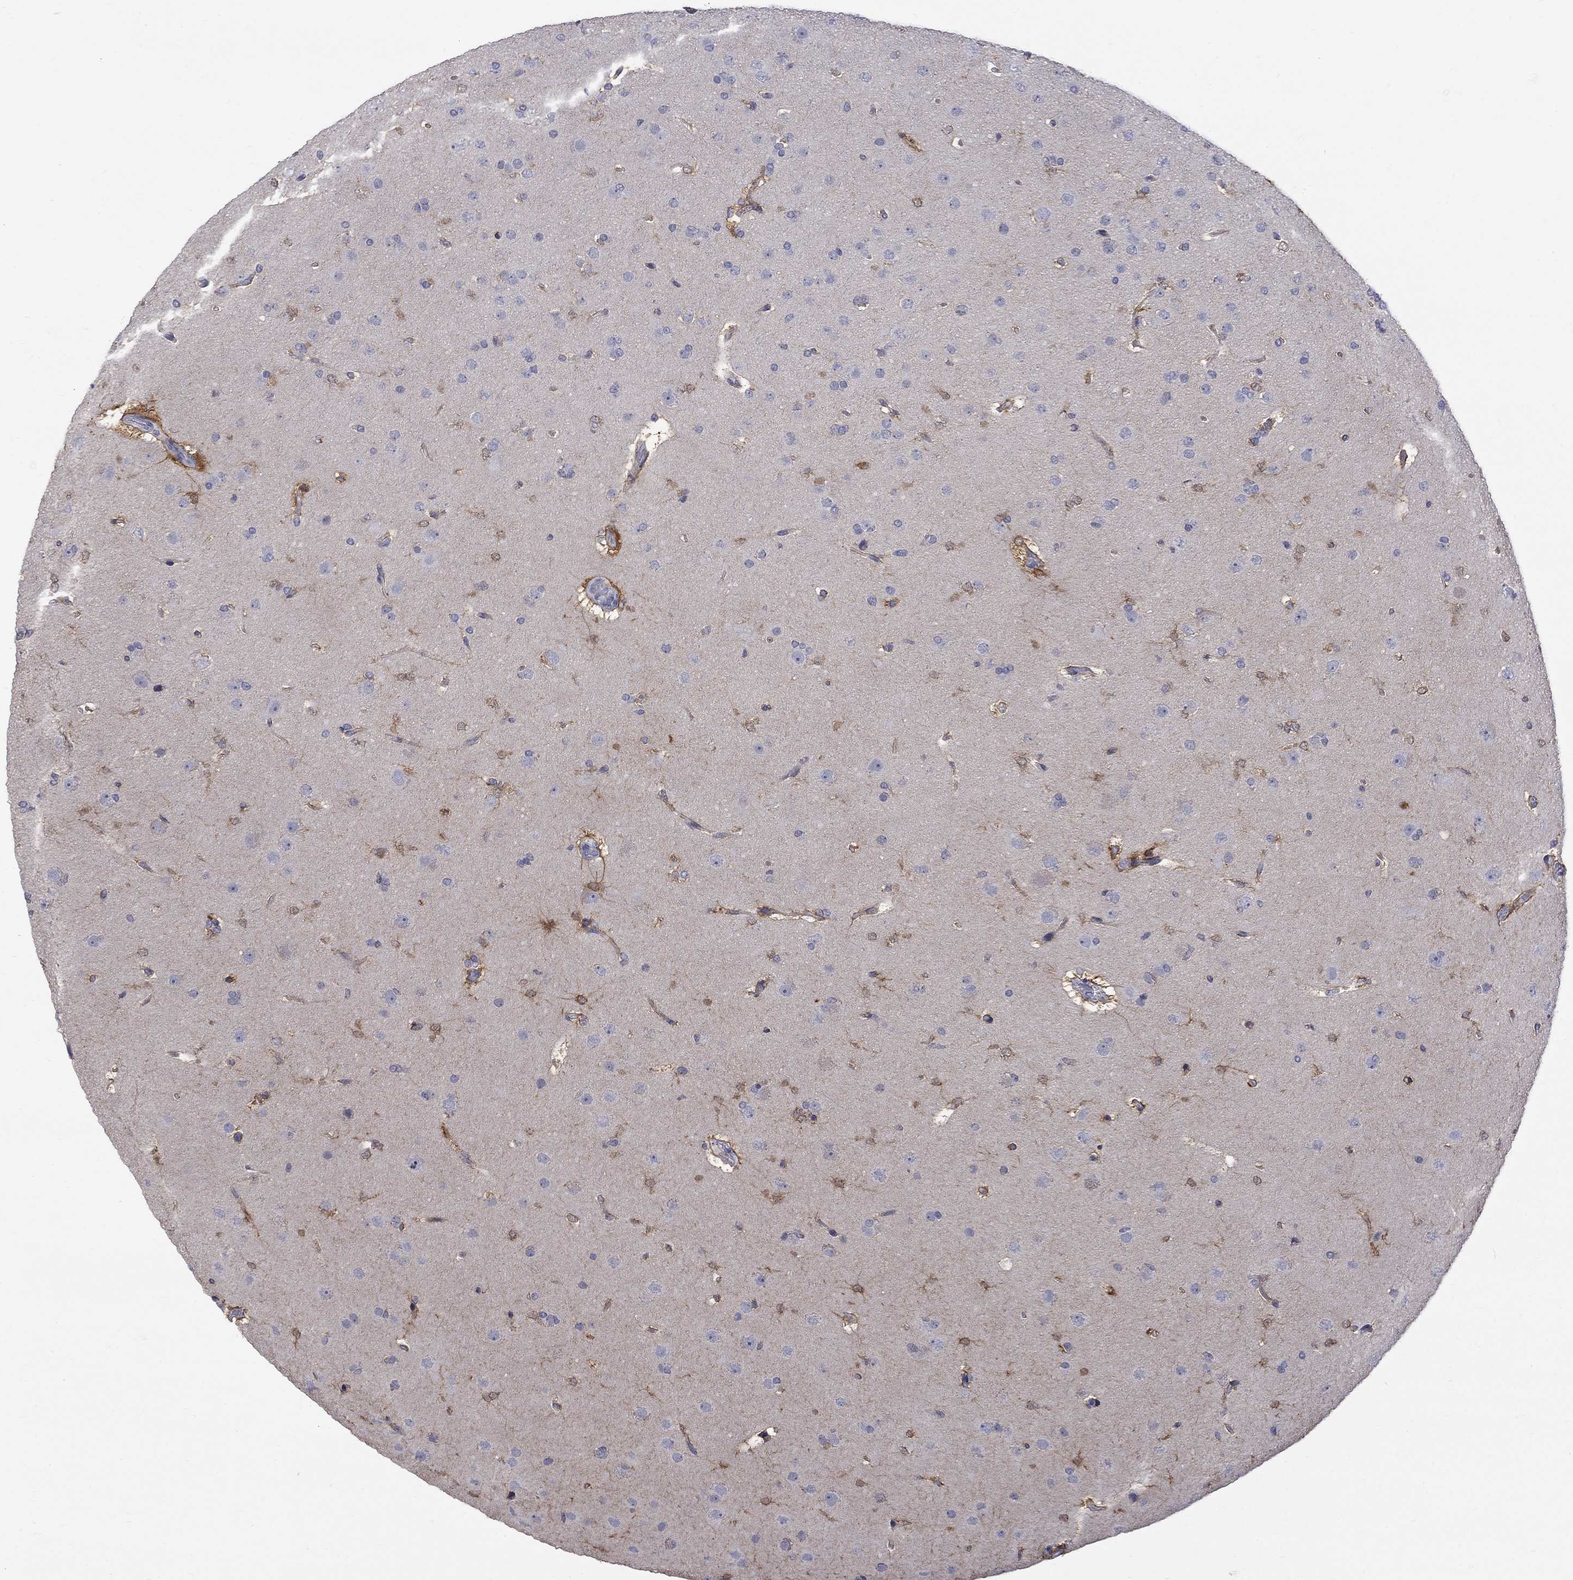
{"staining": {"intensity": "negative", "quantity": "none", "location": "none"}, "tissue": "glioma", "cell_type": "Tumor cells", "image_type": "cancer", "snomed": [{"axis": "morphology", "description": "Glioma, malignant, NOS"}, {"axis": "topography", "description": "Cerebral cortex"}], "caption": "Immunohistochemistry histopathology image of human glioma stained for a protein (brown), which demonstrates no expression in tumor cells.", "gene": "HKDC1", "patient": {"sex": "male", "age": 58}}